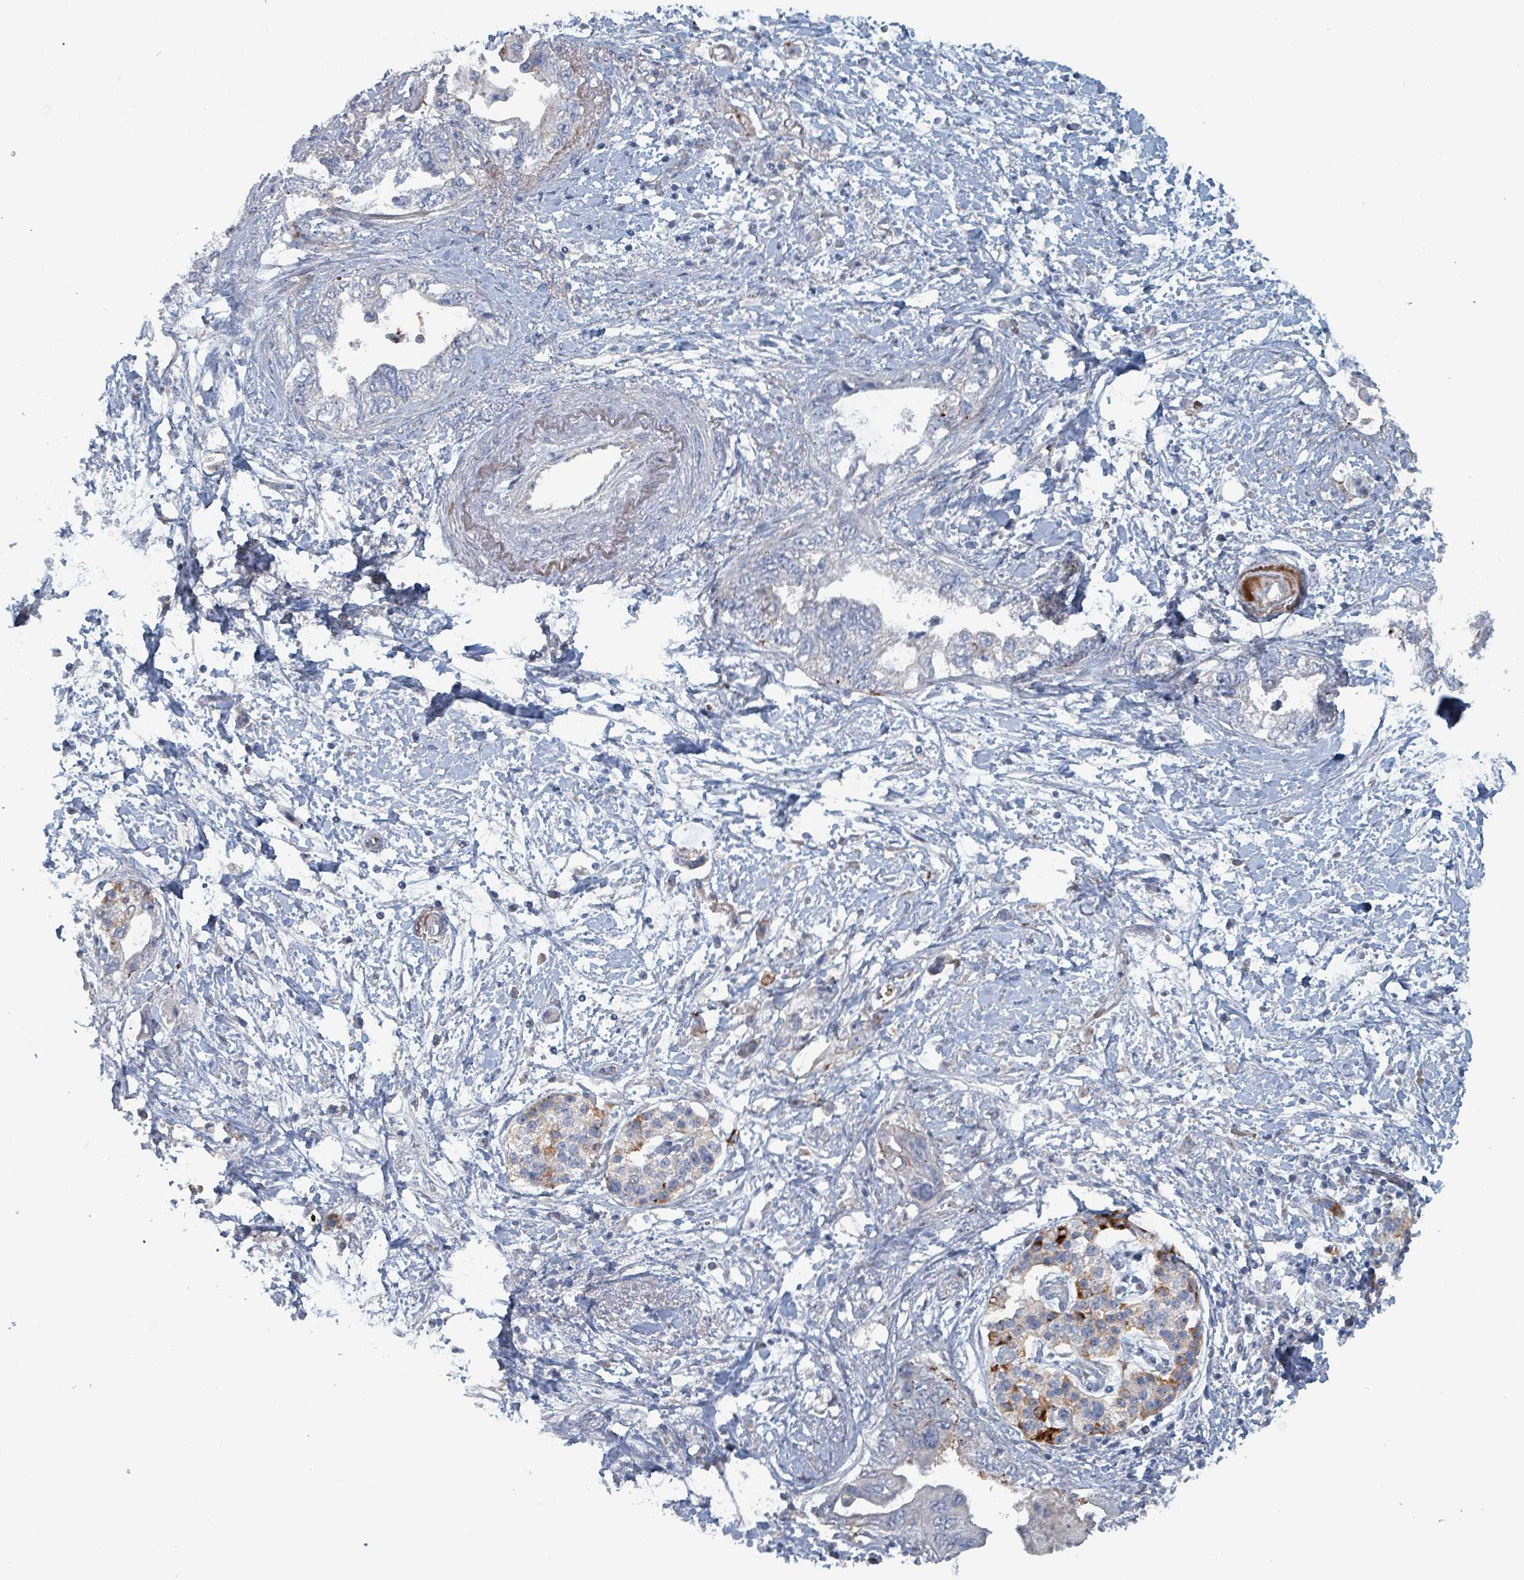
{"staining": {"intensity": "negative", "quantity": "none", "location": "none"}, "tissue": "pancreatic cancer", "cell_type": "Tumor cells", "image_type": "cancer", "snomed": [{"axis": "morphology", "description": "Adenocarcinoma, NOS"}, {"axis": "topography", "description": "Pancreas"}], "caption": "This is an immunohistochemistry photomicrograph of human pancreatic cancer (adenocarcinoma). There is no staining in tumor cells.", "gene": "TAAR5", "patient": {"sex": "female", "age": 73}}